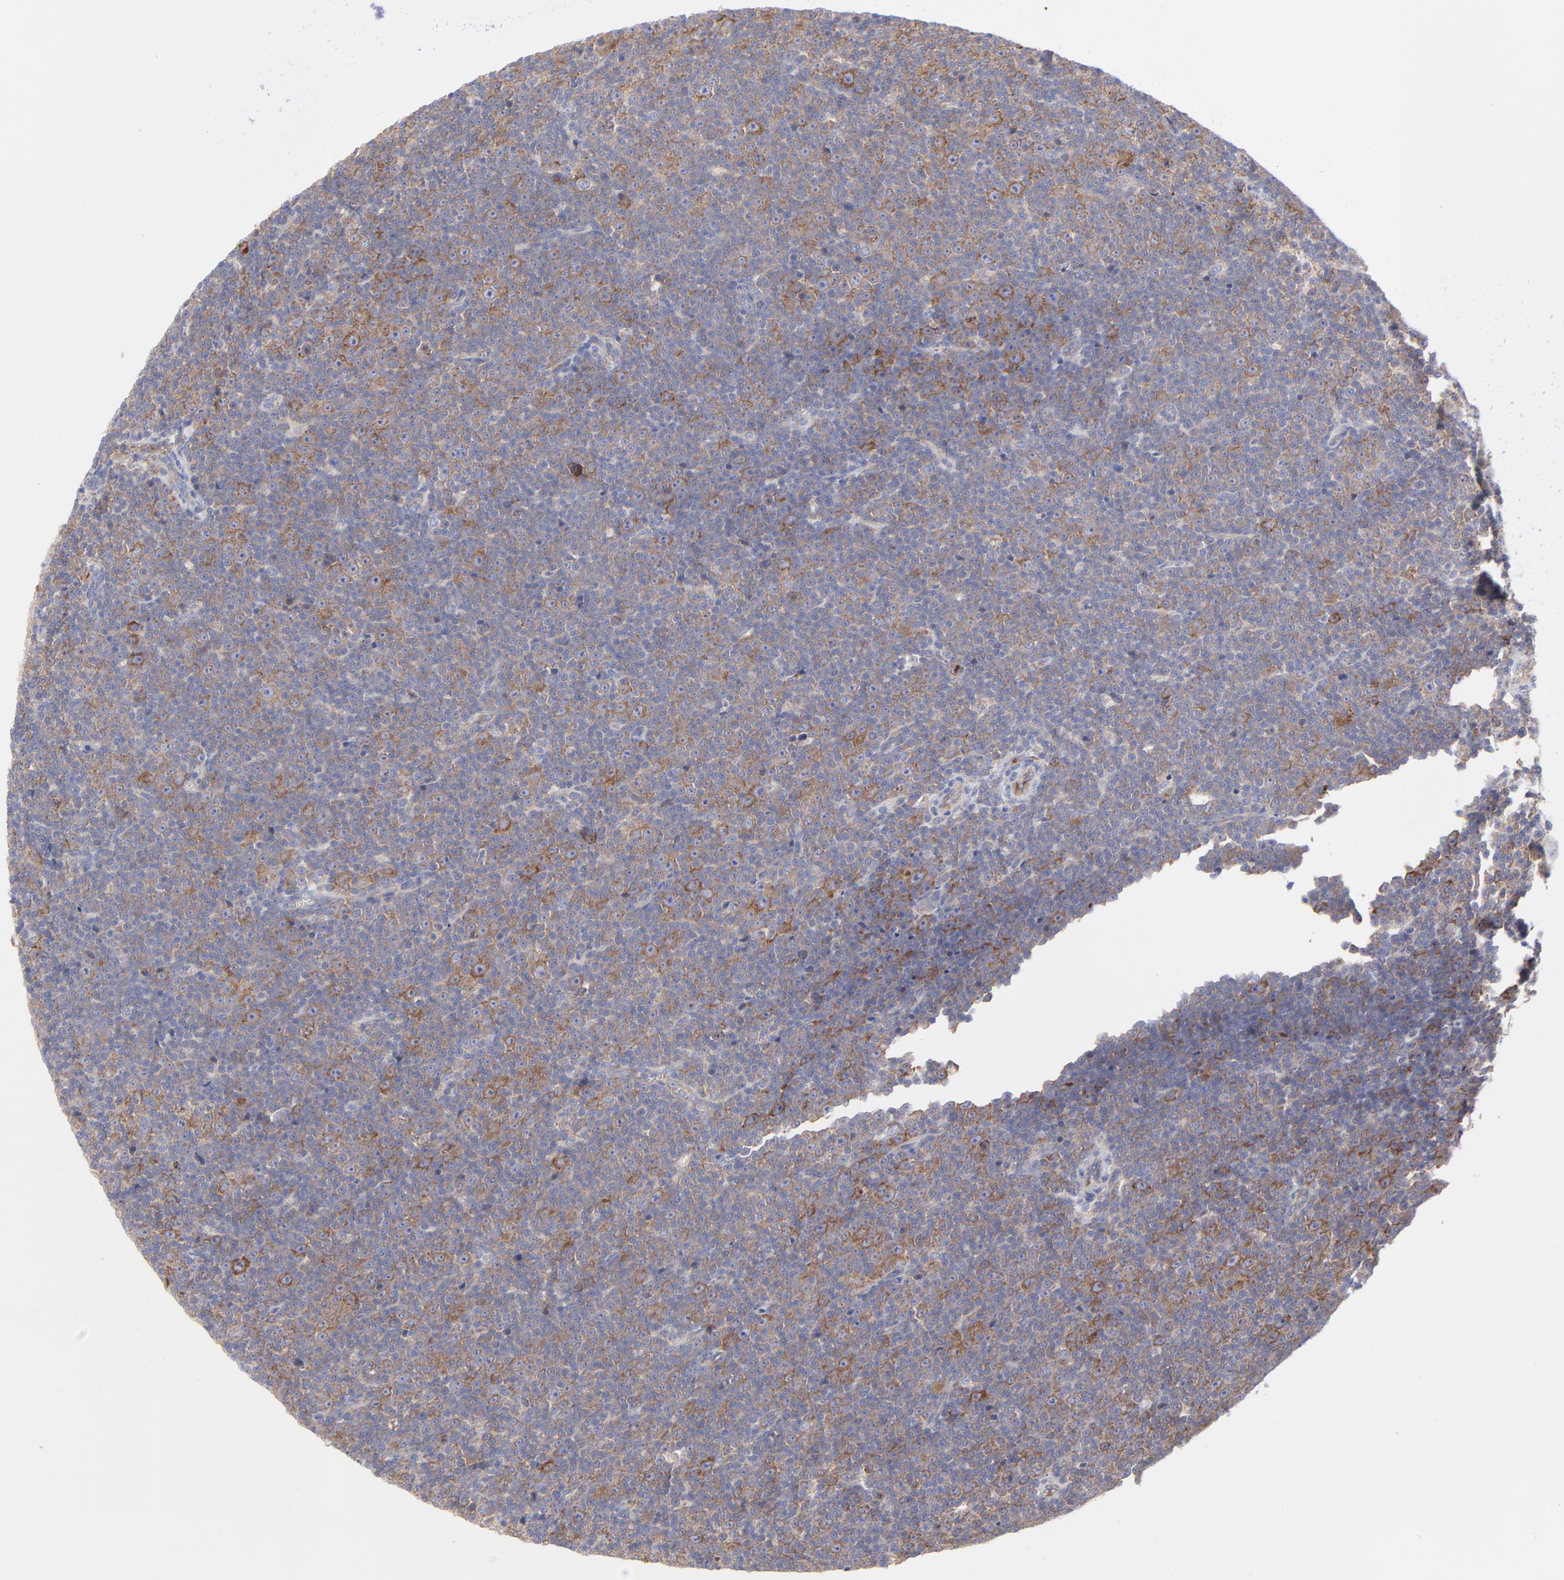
{"staining": {"intensity": "strong", "quantity": ">75%", "location": "cytoplasmic/membranous"}, "tissue": "lymphoma", "cell_type": "Tumor cells", "image_type": "cancer", "snomed": [{"axis": "morphology", "description": "Malignant lymphoma, non-Hodgkin's type, Low grade"}, {"axis": "topography", "description": "Lymph node"}], "caption": "A high-resolution photomicrograph shows immunohistochemistry (IHC) staining of low-grade malignant lymphoma, non-Hodgkin's type, which shows strong cytoplasmic/membranous positivity in approximately >75% of tumor cells.", "gene": "EIF2AK2", "patient": {"sex": "female", "age": 67}}